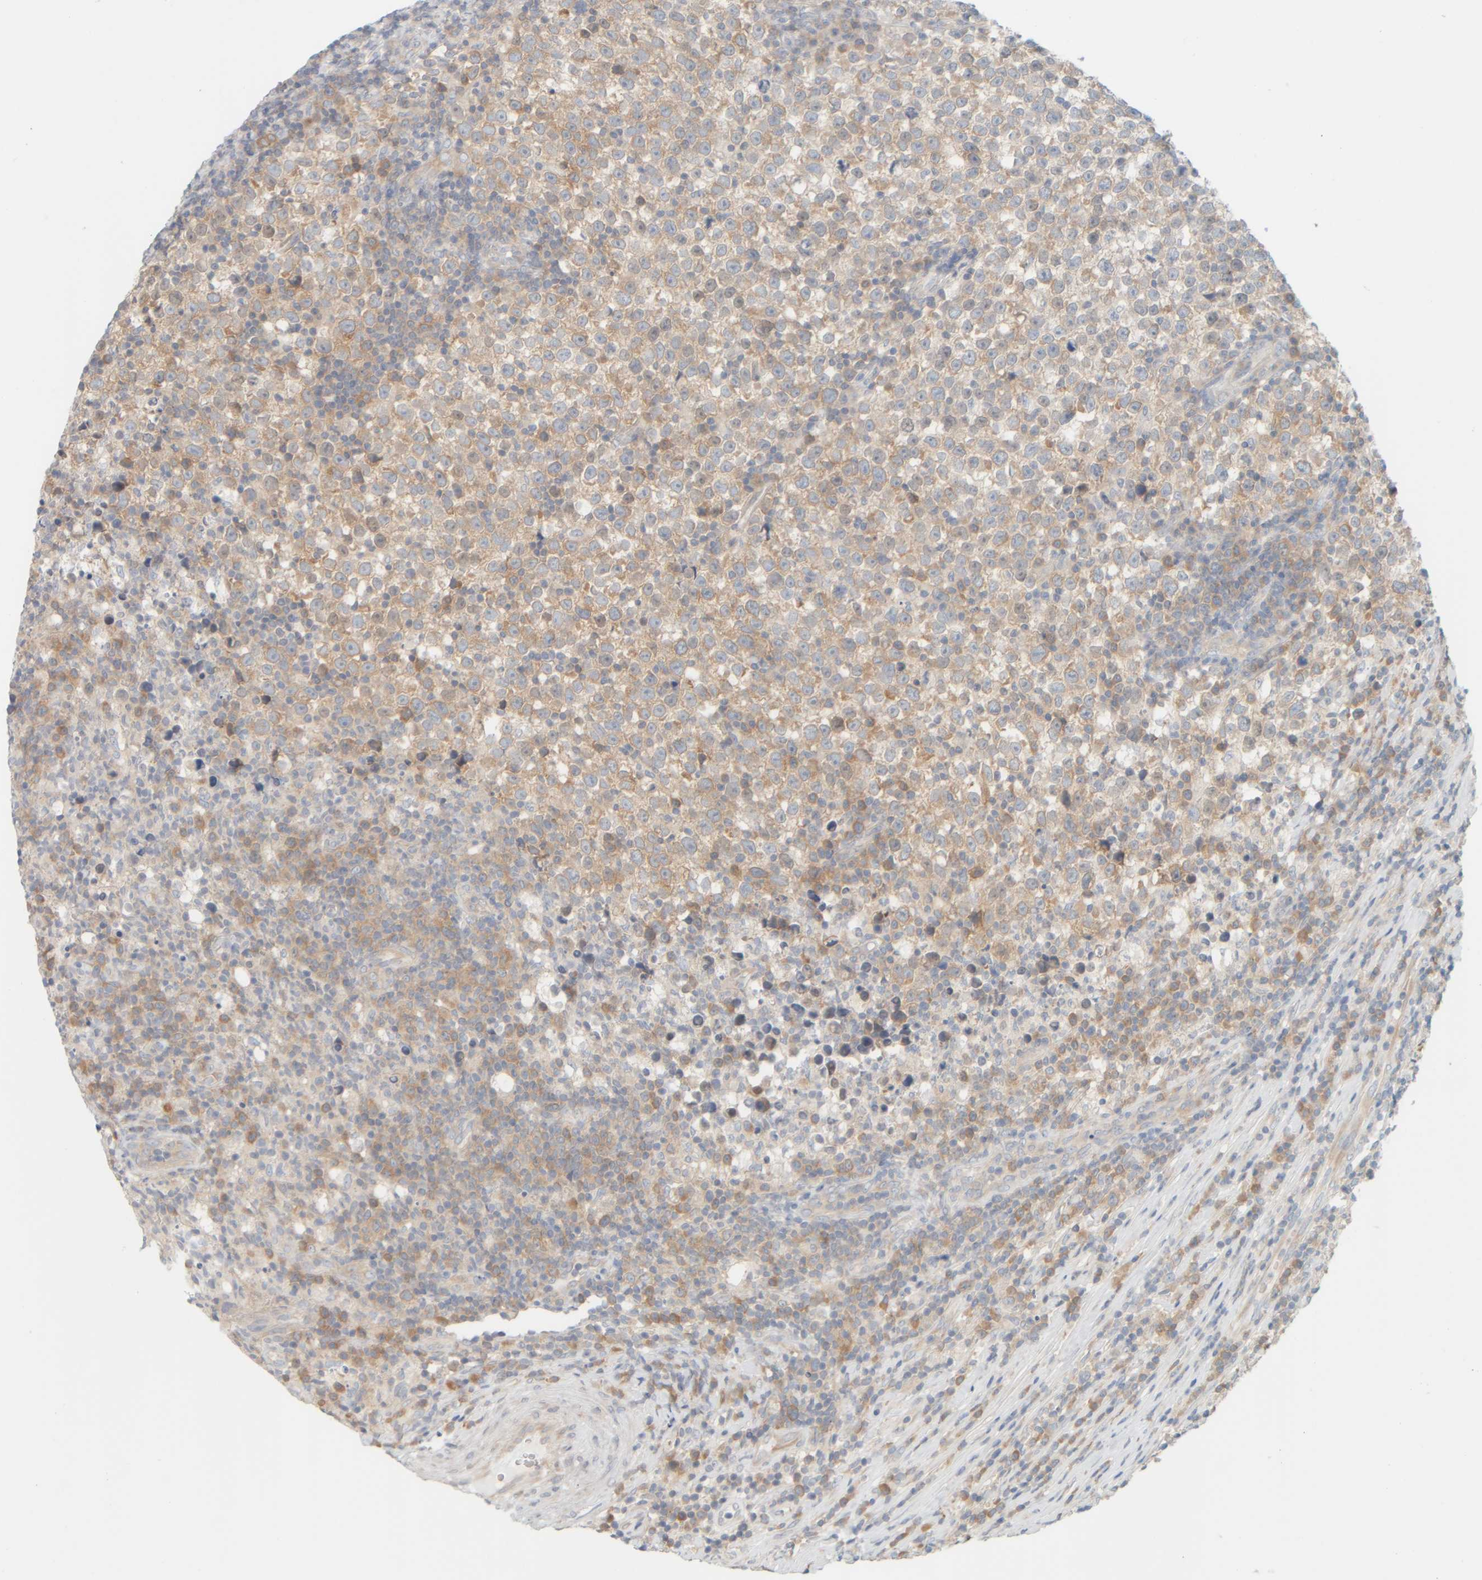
{"staining": {"intensity": "moderate", "quantity": ">75%", "location": "cytoplasmic/membranous"}, "tissue": "testis cancer", "cell_type": "Tumor cells", "image_type": "cancer", "snomed": [{"axis": "morphology", "description": "Normal tissue, NOS"}, {"axis": "morphology", "description": "Seminoma, NOS"}, {"axis": "topography", "description": "Testis"}], "caption": "A histopathology image of testis seminoma stained for a protein shows moderate cytoplasmic/membranous brown staining in tumor cells. The staining is performed using DAB brown chromogen to label protein expression. The nuclei are counter-stained blue using hematoxylin.", "gene": "PTGES3L-AARSD1", "patient": {"sex": "male", "age": 43}}